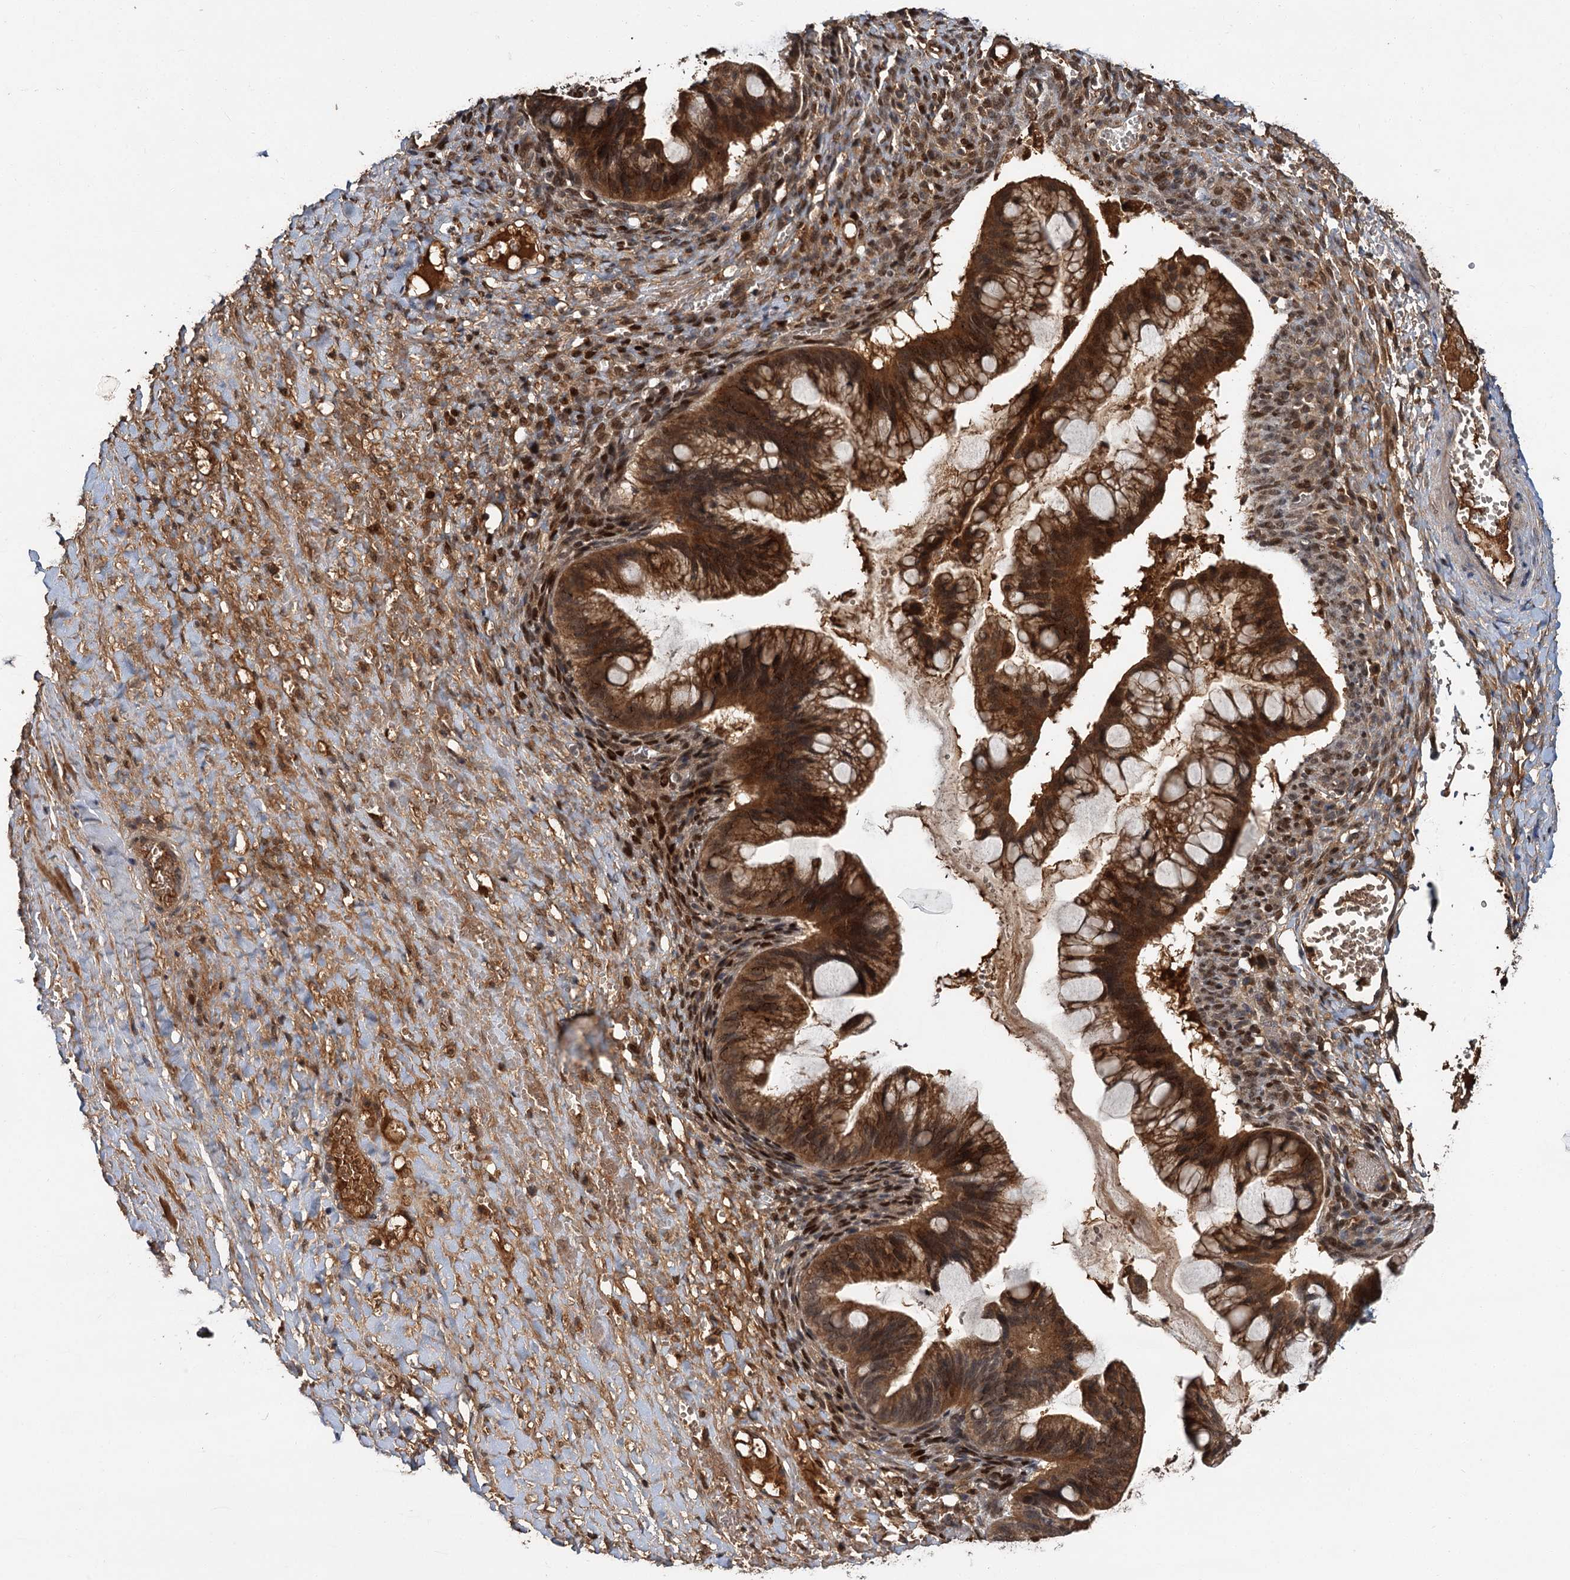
{"staining": {"intensity": "moderate", "quantity": ">75%", "location": "cytoplasmic/membranous,nuclear"}, "tissue": "ovarian cancer", "cell_type": "Tumor cells", "image_type": "cancer", "snomed": [{"axis": "morphology", "description": "Cystadenocarcinoma, mucinous, NOS"}, {"axis": "topography", "description": "Ovary"}], "caption": "Mucinous cystadenocarcinoma (ovarian) was stained to show a protein in brown. There is medium levels of moderate cytoplasmic/membranous and nuclear positivity in approximately >75% of tumor cells.", "gene": "MBD6", "patient": {"sex": "female", "age": 73}}